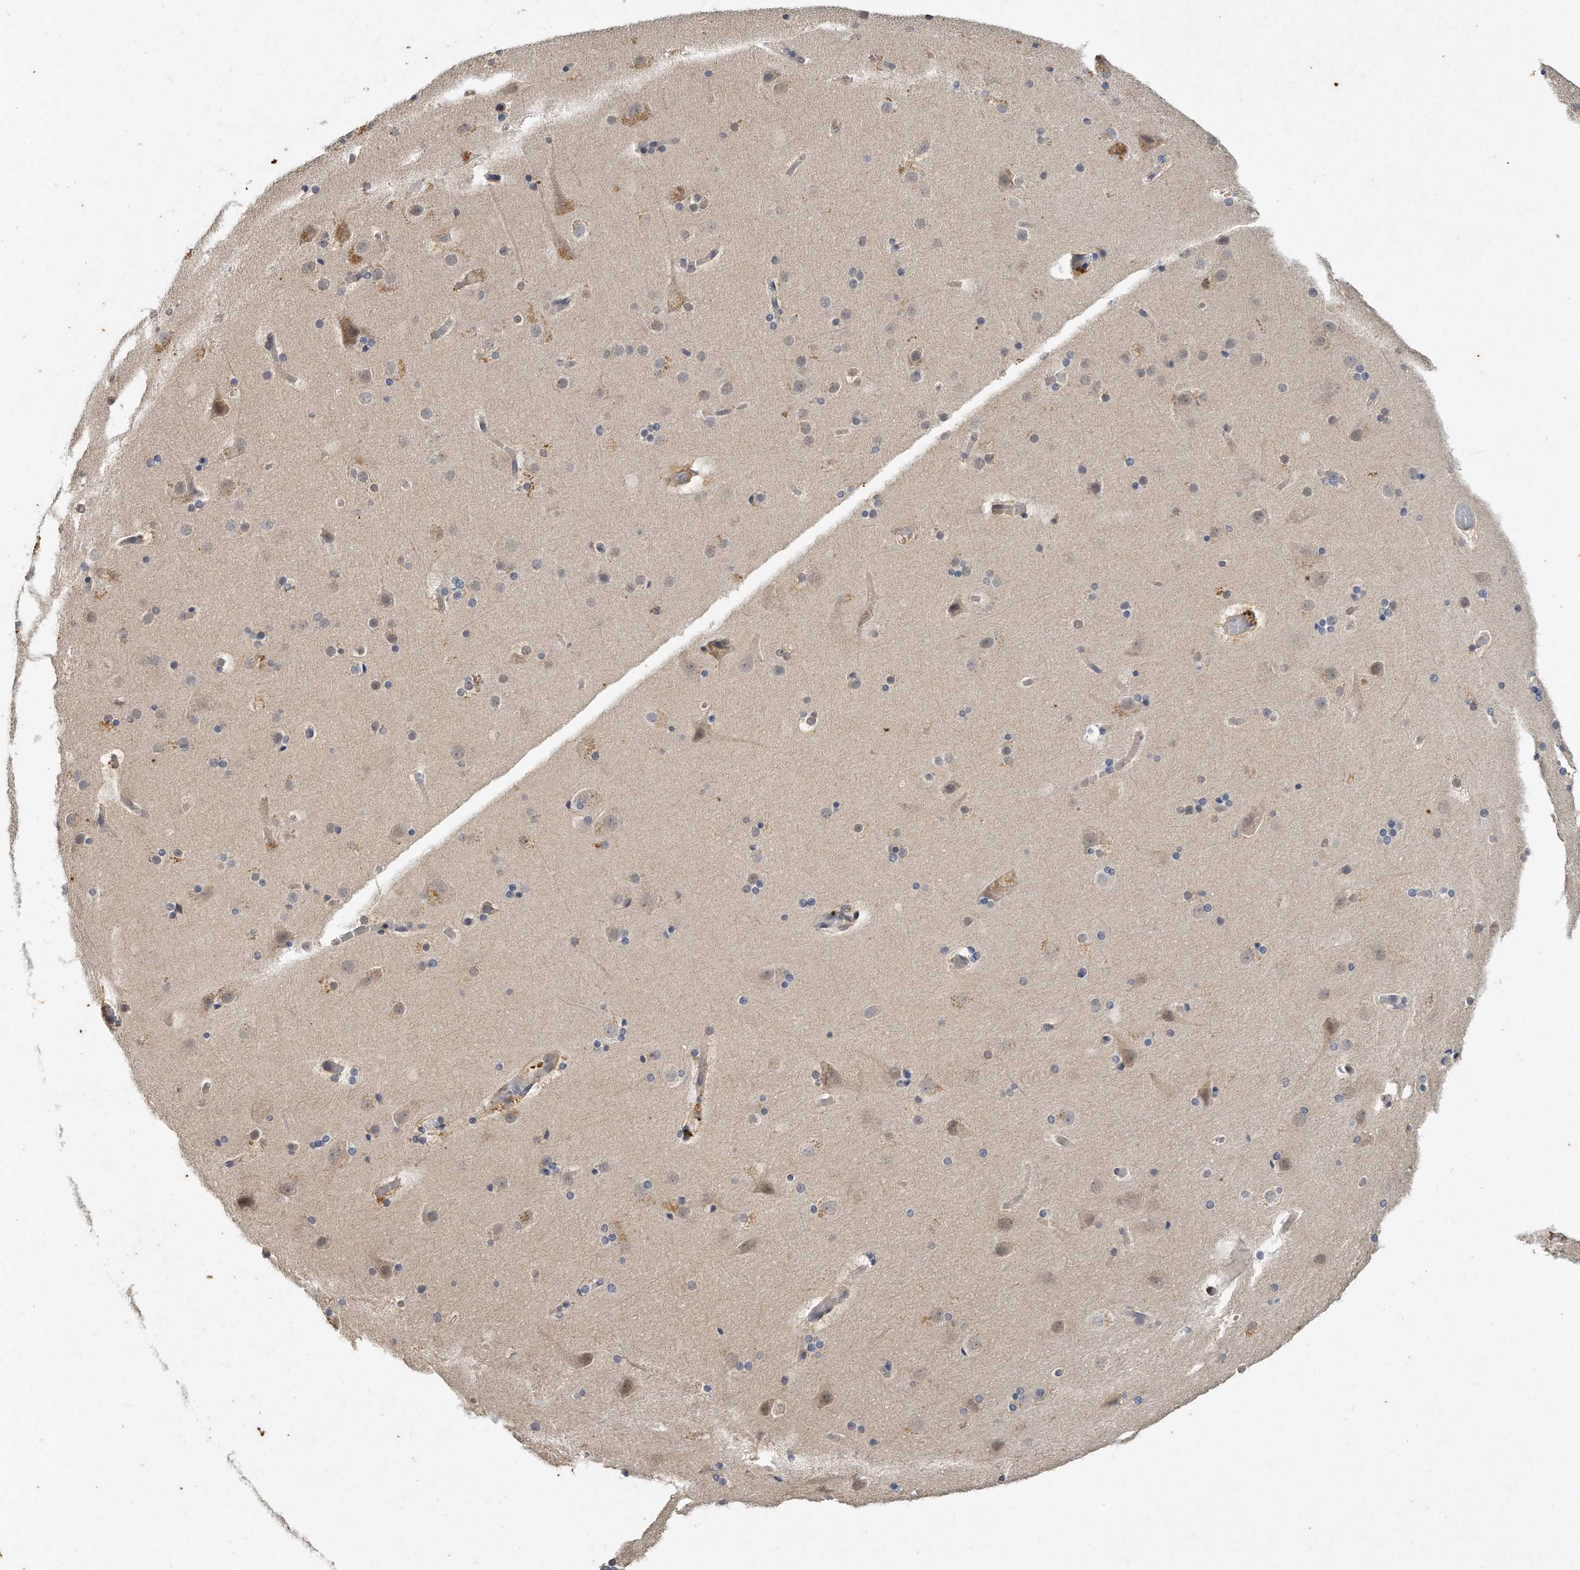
{"staining": {"intensity": "negative", "quantity": "none", "location": "none"}, "tissue": "cerebral cortex", "cell_type": "Endothelial cells", "image_type": "normal", "snomed": [{"axis": "morphology", "description": "Normal tissue, NOS"}, {"axis": "topography", "description": "Cerebral cortex"}], "caption": "High magnification brightfield microscopy of normal cerebral cortex stained with DAB (3,3'-diaminobenzidine) (brown) and counterstained with hematoxylin (blue): endothelial cells show no significant staining.", "gene": "CAMK1", "patient": {"sex": "male", "age": 57}}